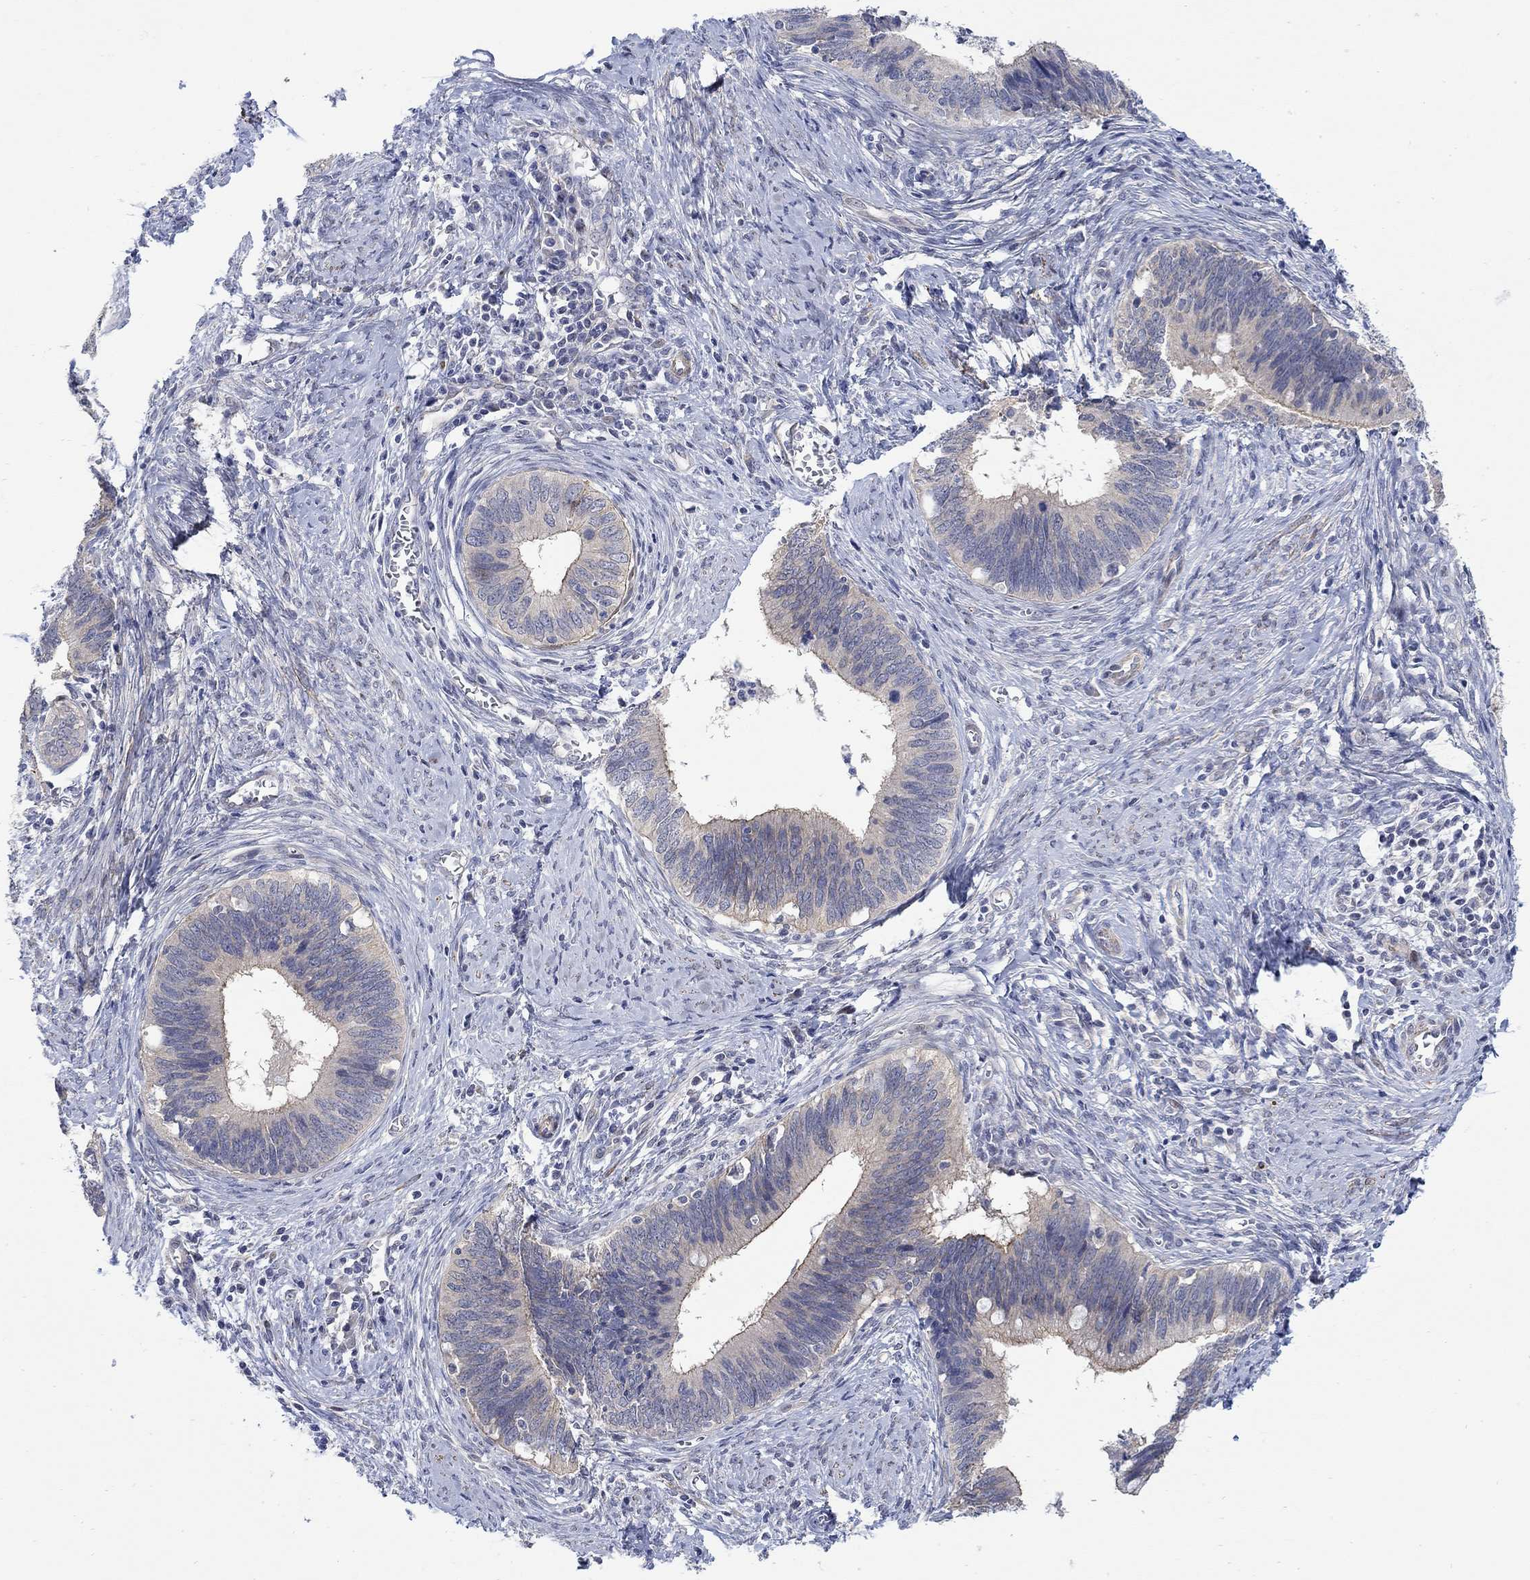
{"staining": {"intensity": "weak", "quantity": "<25%", "location": "cytoplasmic/membranous"}, "tissue": "cervical cancer", "cell_type": "Tumor cells", "image_type": "cancer", "snomed": [{"axis": "morphology", "description": "Adenocarcinoma, NOS"}, {"axis": "topography", "description": "Cervix"}], "caption": "Protein analysis of cervical cancer (adenocarcinoma) exhibits no significant staining in tumor cells.", "gene": "SCN7A", "patient": {"sex": "female", "age": 42}}